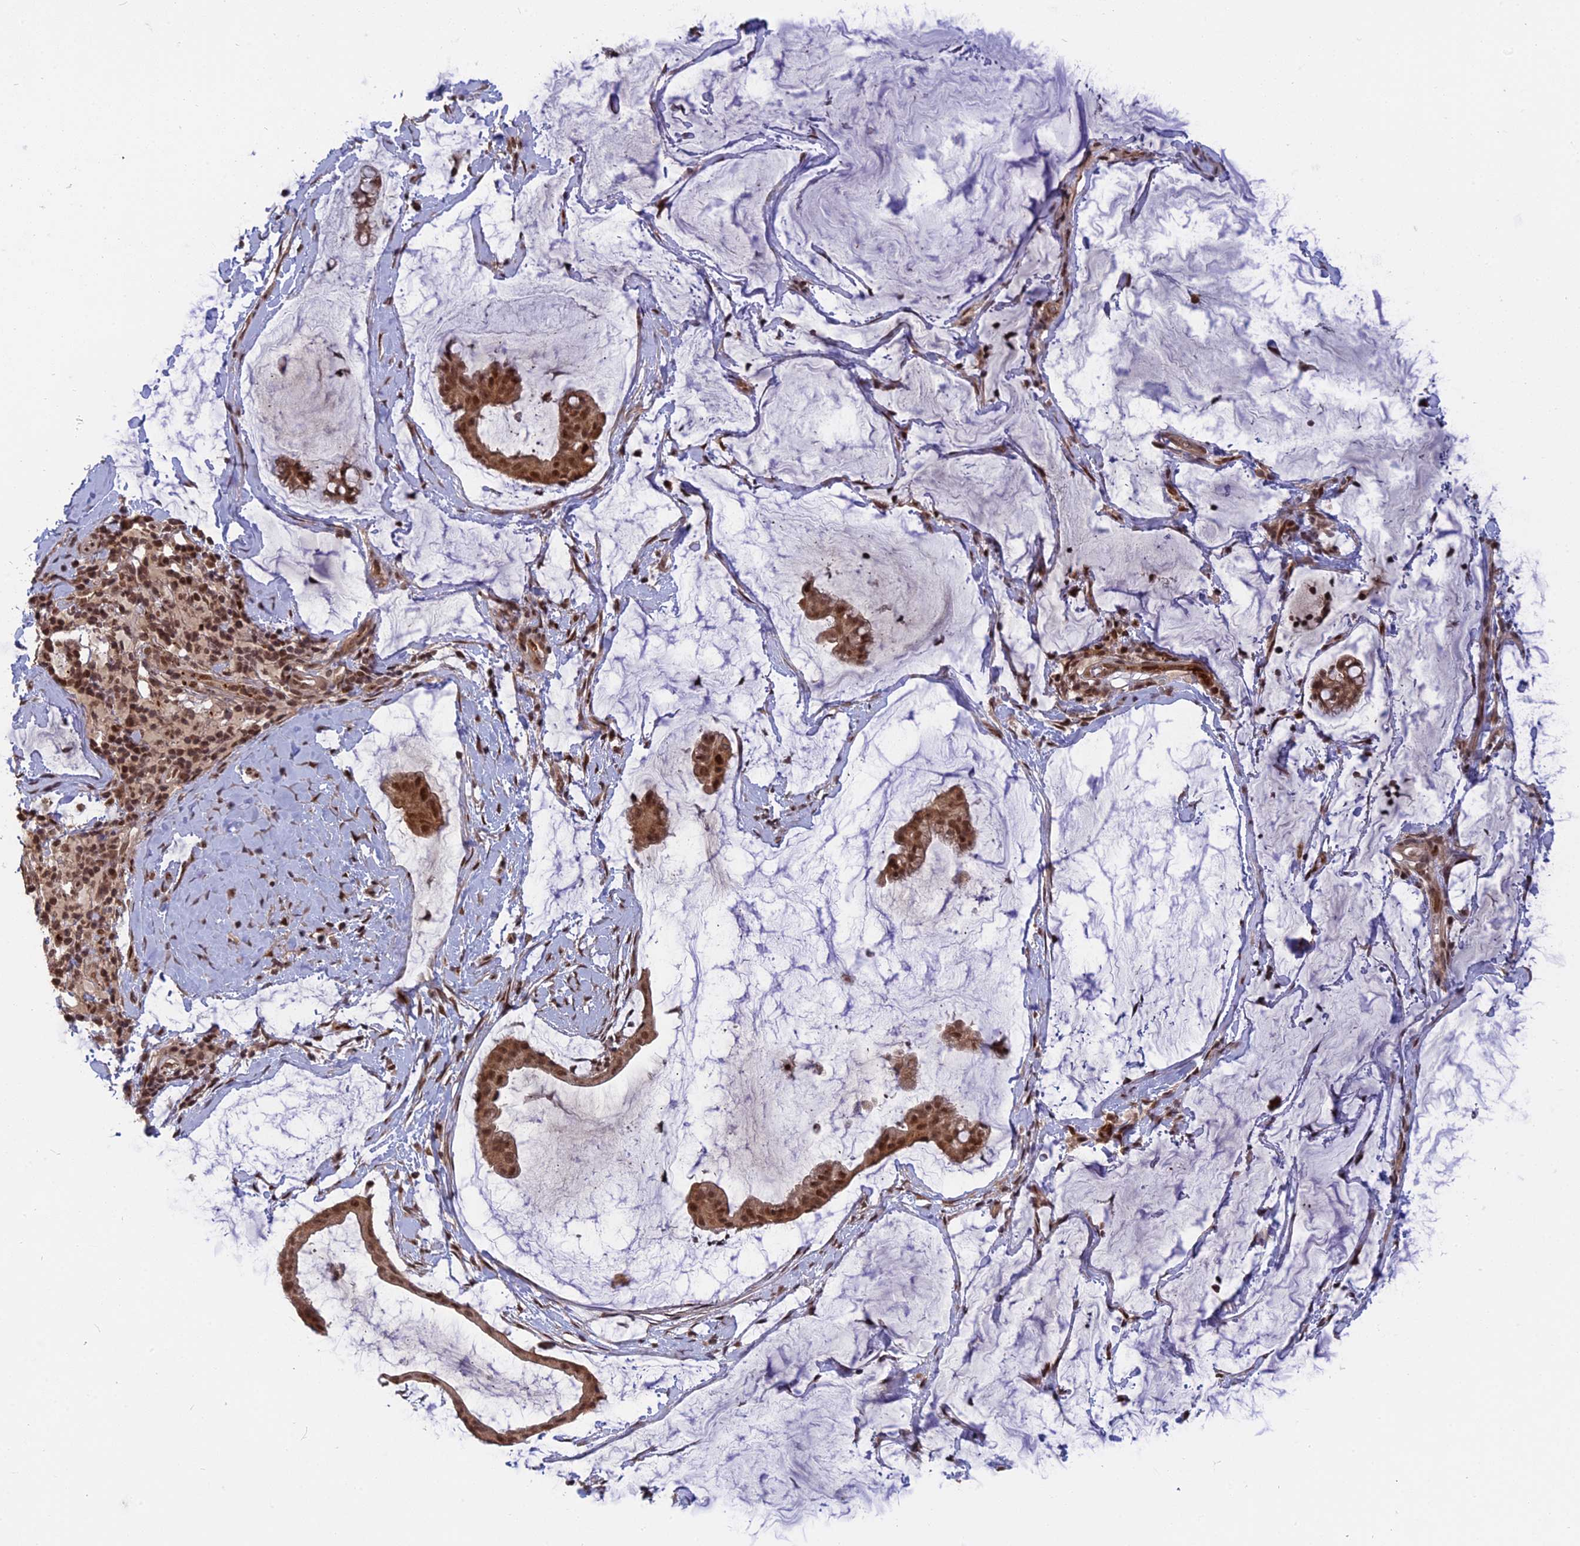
{"staining": {"intensity": "moderate", "quantity": ">75%", "location": "cytoplasmic/membranous,nuclear"}, "tissue": "ovarian cancer", "cell_type": "Tumor cells", "image_type": "cancer", "snomed": [{"axis": "morphology", "description": "Cystadenocarcinoma, mucinous, NOS"}, {"axis": "topography", "description": "Ovary"}], "caption": "A high-resolution micrograph shows immunohistochemistry staining of ovarian mucinous cystadenocarcinoma, which demonstrates moderate cytoplasmic/membranous and nuclear staining in approximately >75% of tumor cells.", "gene": "PKIG", "patient": {"sex": "female", "age": 73}}